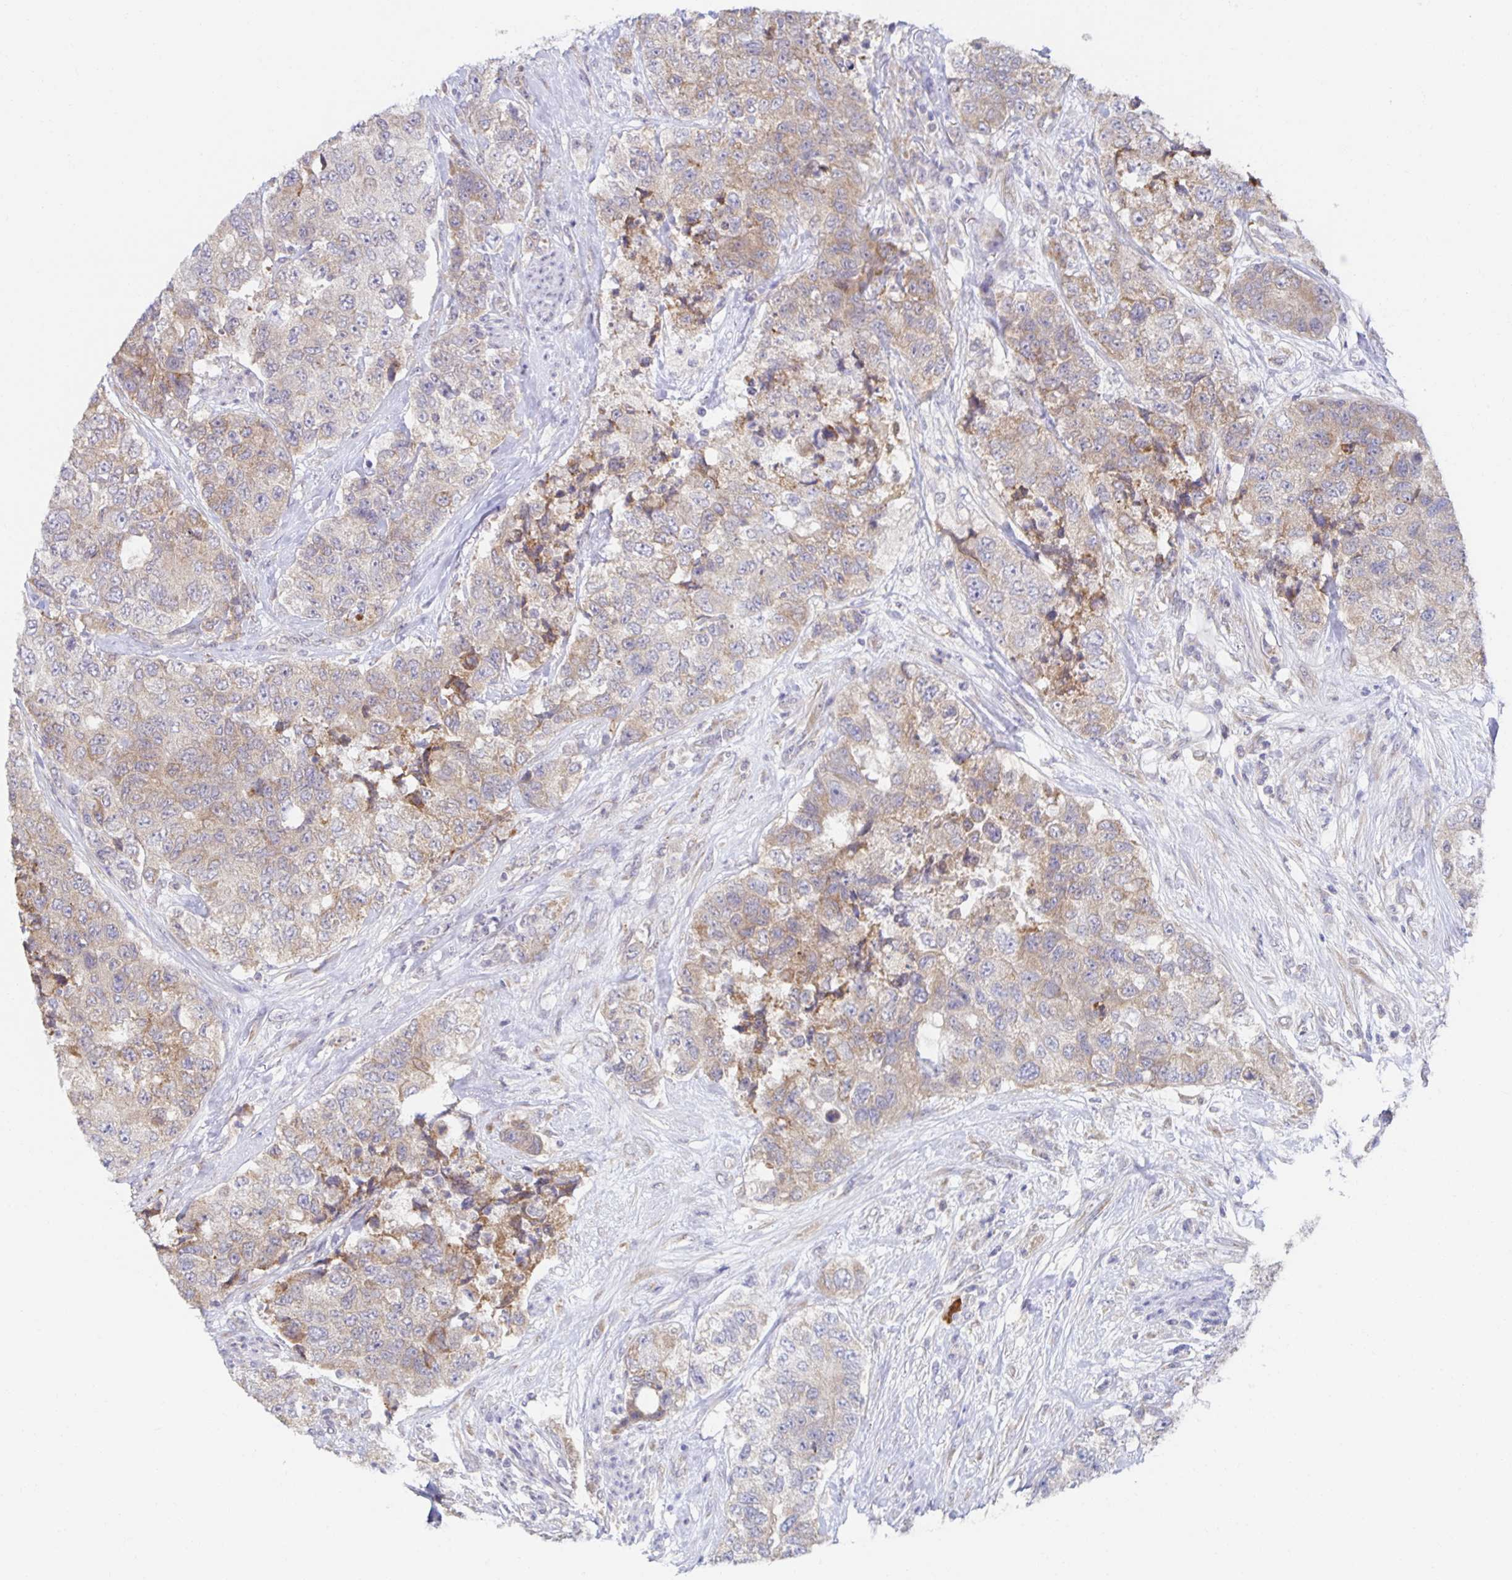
{"staining": {"intensity": "weak", "quantity": ">75%", "location": "cytoplasmic/membranous"}, "tissue": "urothelial cancer", "cell_type": "Tumor cells", "image_type": "cancer", "snomed": [{"axis": "morphology", "description": "Urothelial carcinoma, High grade"}, {"axis": "topography", "description": "Urinary bladder"}], "caption": "Immunohistochemistry image of neoplastic tissue: human urothelial cancer stained using immunohistochemistry (IHC) shows low levels of weak protein expression localized specifically in the cytoplasmic/membranous of tumor cells, appearing as a cytoplasmic/membranous brown color.", "gene": "BAD", "patient": {"sex": "female", "age": 78}}